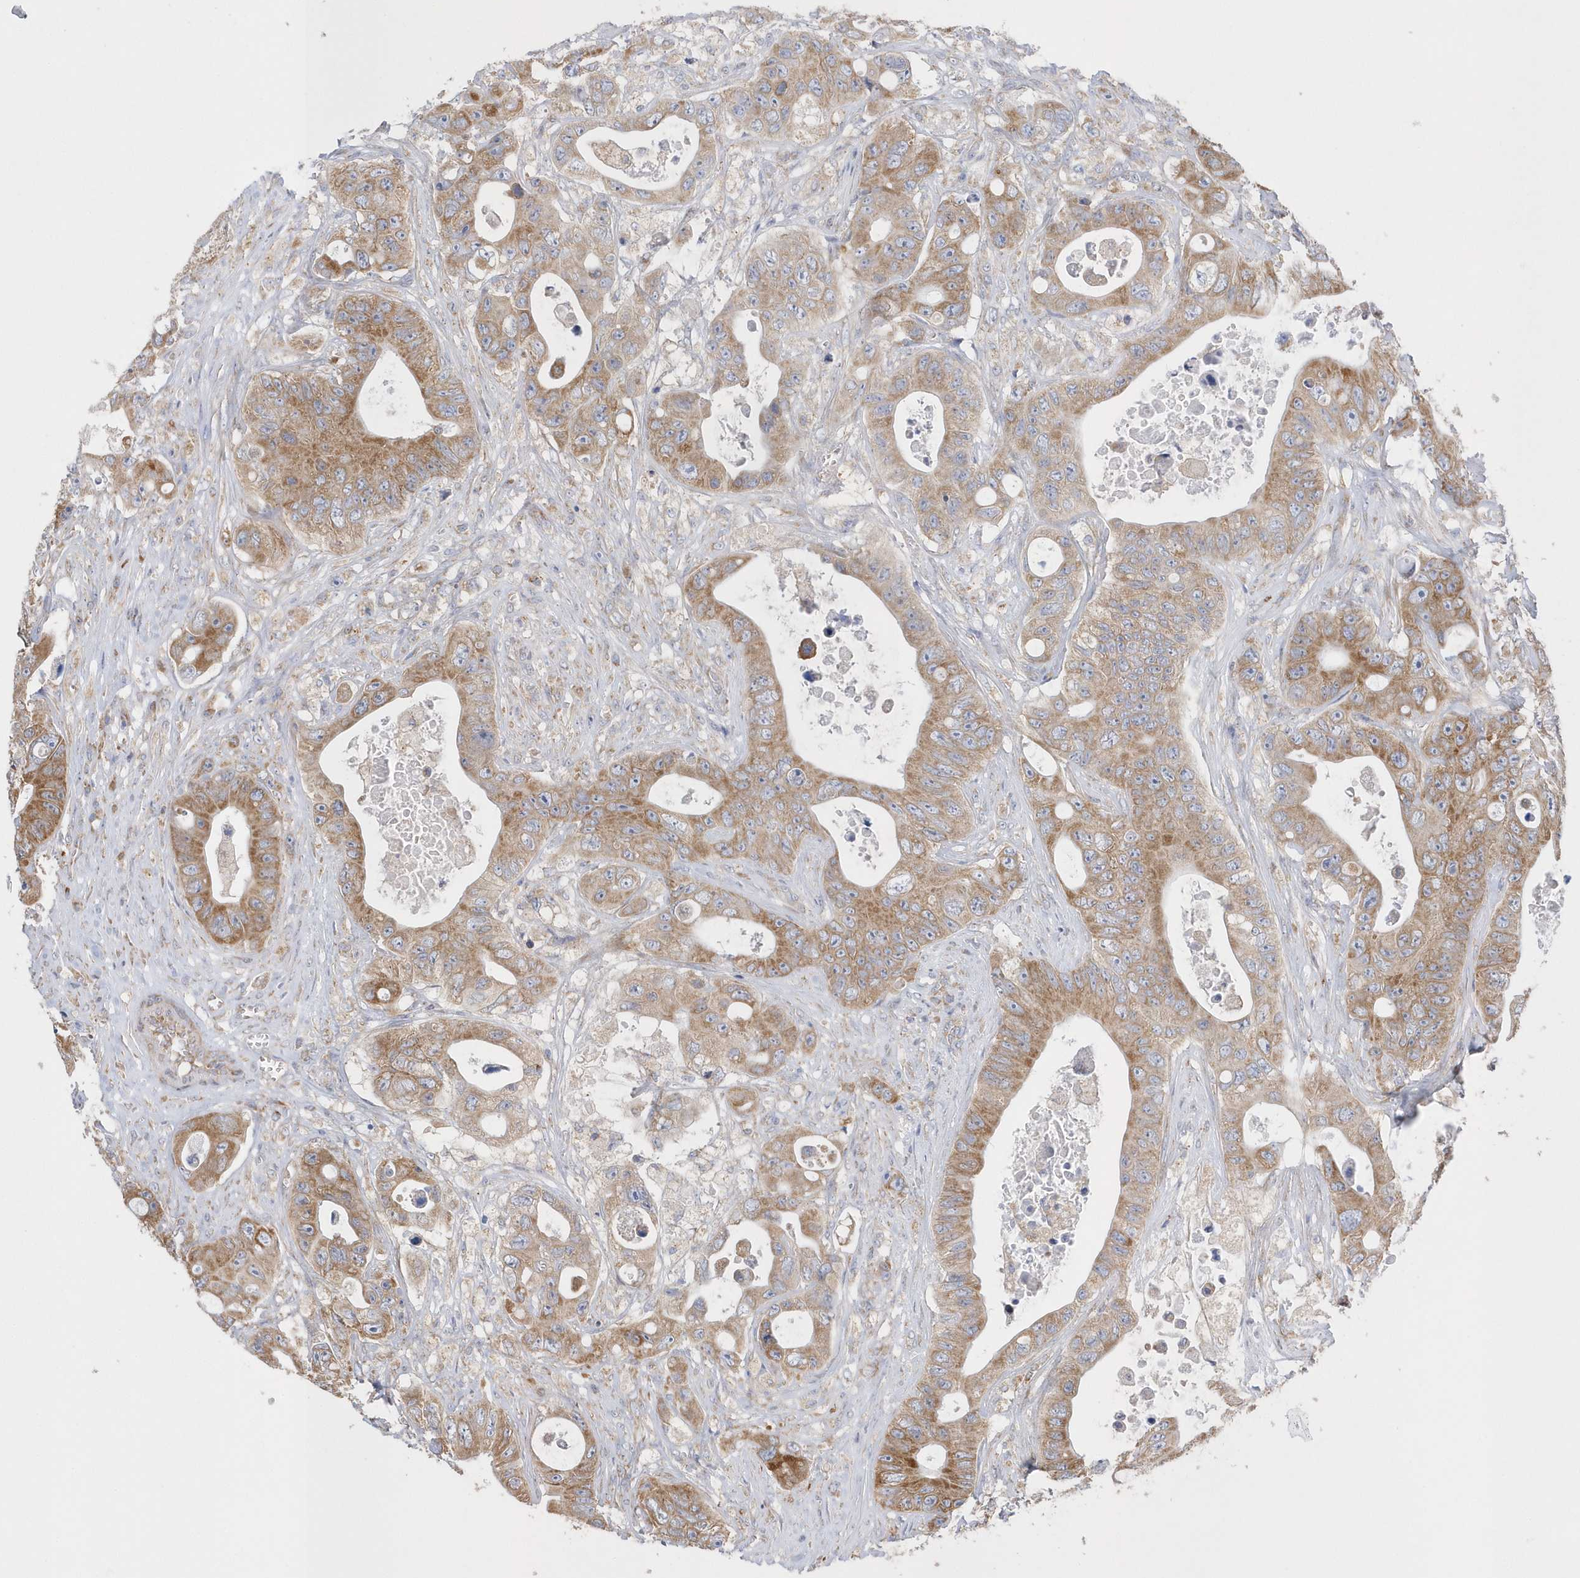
{"staining": {"intensity": "moderate", "quantity": ">75%", "location": "cytoplasmic/membranous"}, "tissue": "colorectal cancer", "cell_type": "Tumor cells", "image_type": "cancer", "snomed": [{"axis": "morphology", "description": "Adenocarcinoma, NOS"}, {"axis": "topography", "description": "Colon"}], "caption": "Immunohistochemical staining of colorectal cancer (adenocarcinoma) displays medium levels of moderate cytoplasmic/membranous protein staining in about >75% of tumor cells.", "gene": "SPATA5", "patient": {"sex": "female", "age": 46}}